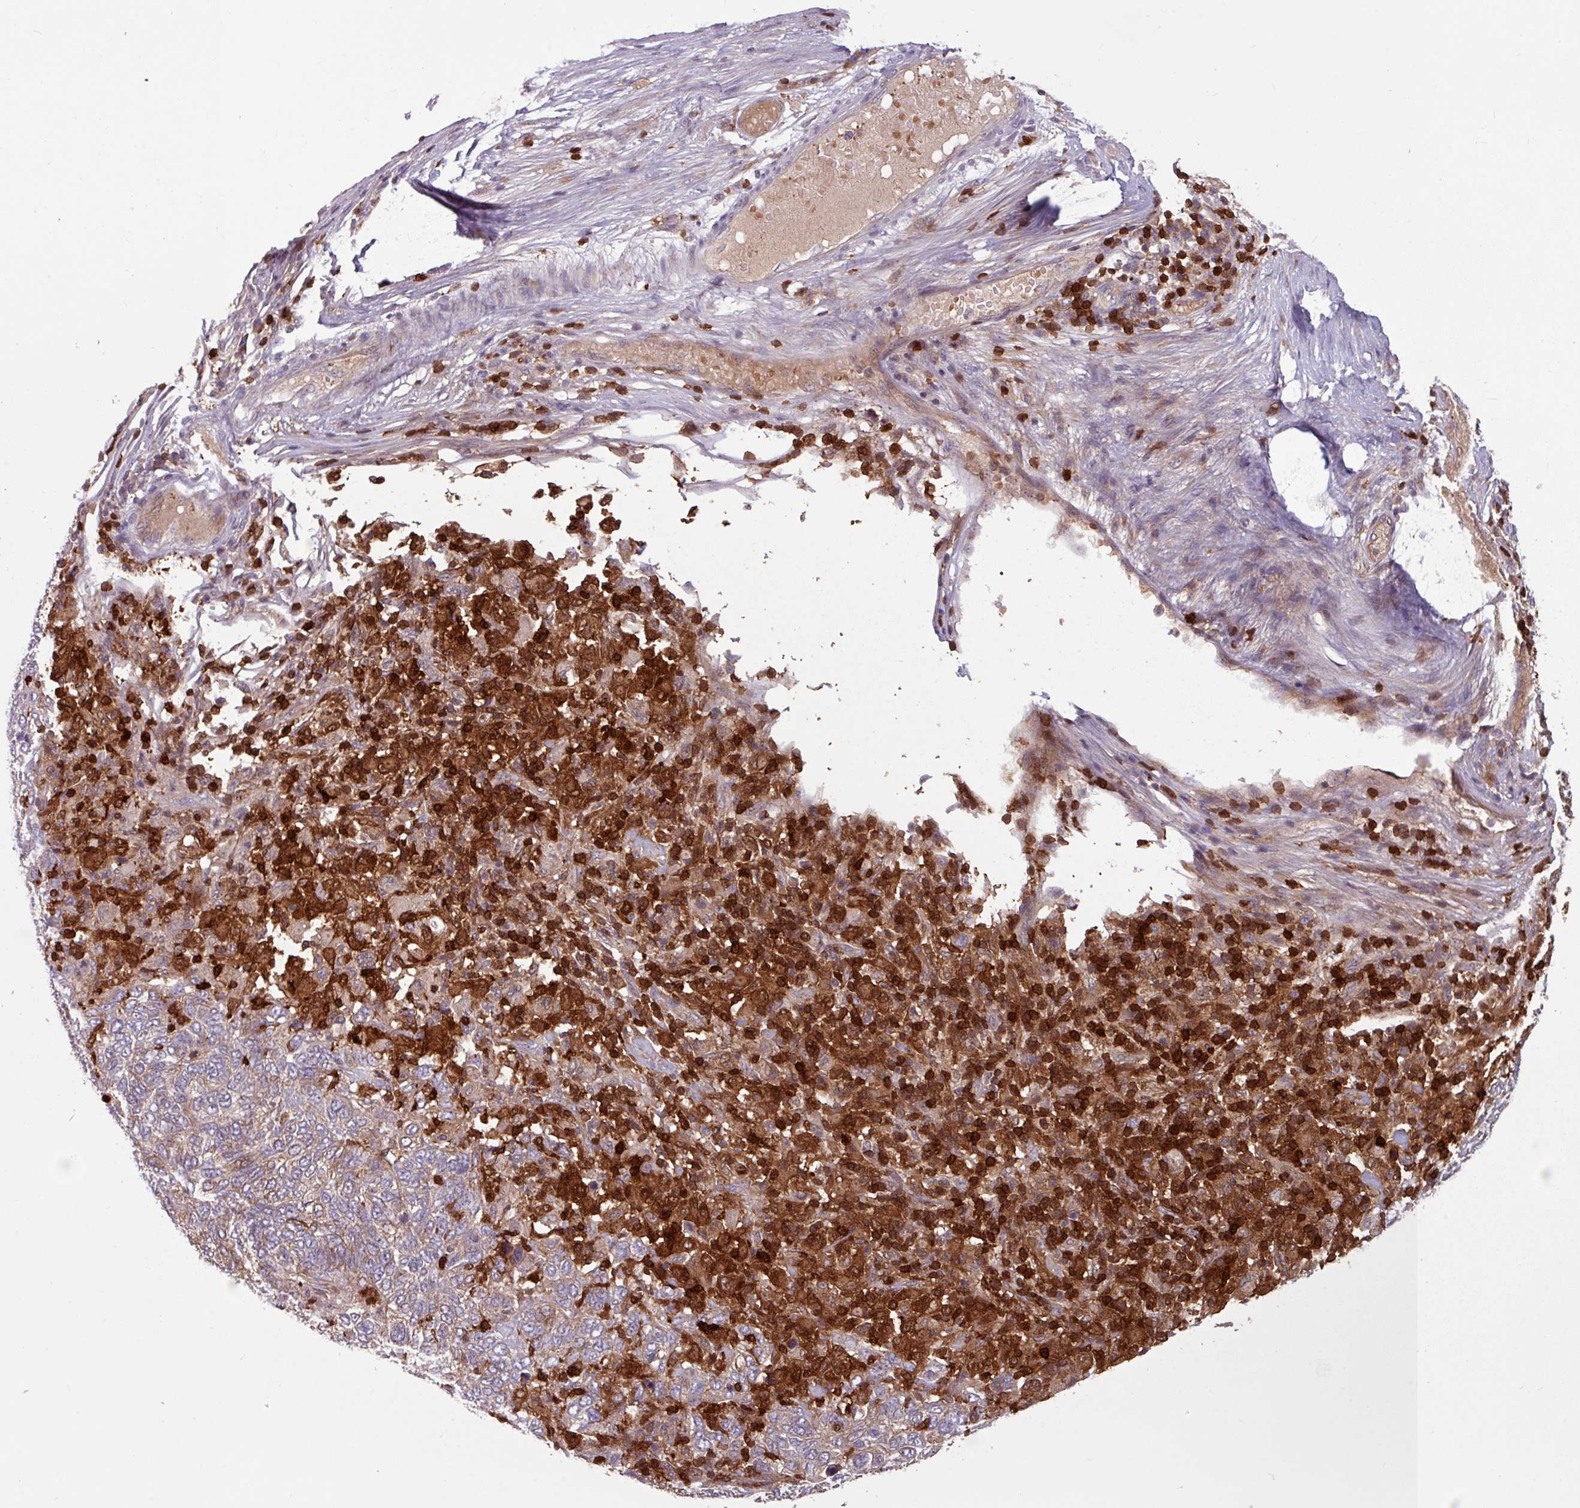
{"staining": {"intensity": "weak", "quantity": "25%-75%", "location": "cytoplasmic/membranous"}, "tissue": "skin cancer", "cell_type": "Tumor cells", "image_type": "cancer", "snomed": [{"axis": "morphology", "description": "Basal cell carcinoma"}, {"axis": "topography", "description": "Skin"}], "caption": "Skin cancer was stained to show a protein in brown. There is low levels of weak cytoplasmic/membranous expression in approximately 25%-75% of tumor cells.", "gene": "SEC61G", "patient": {"sex": "female", "age": 65}}